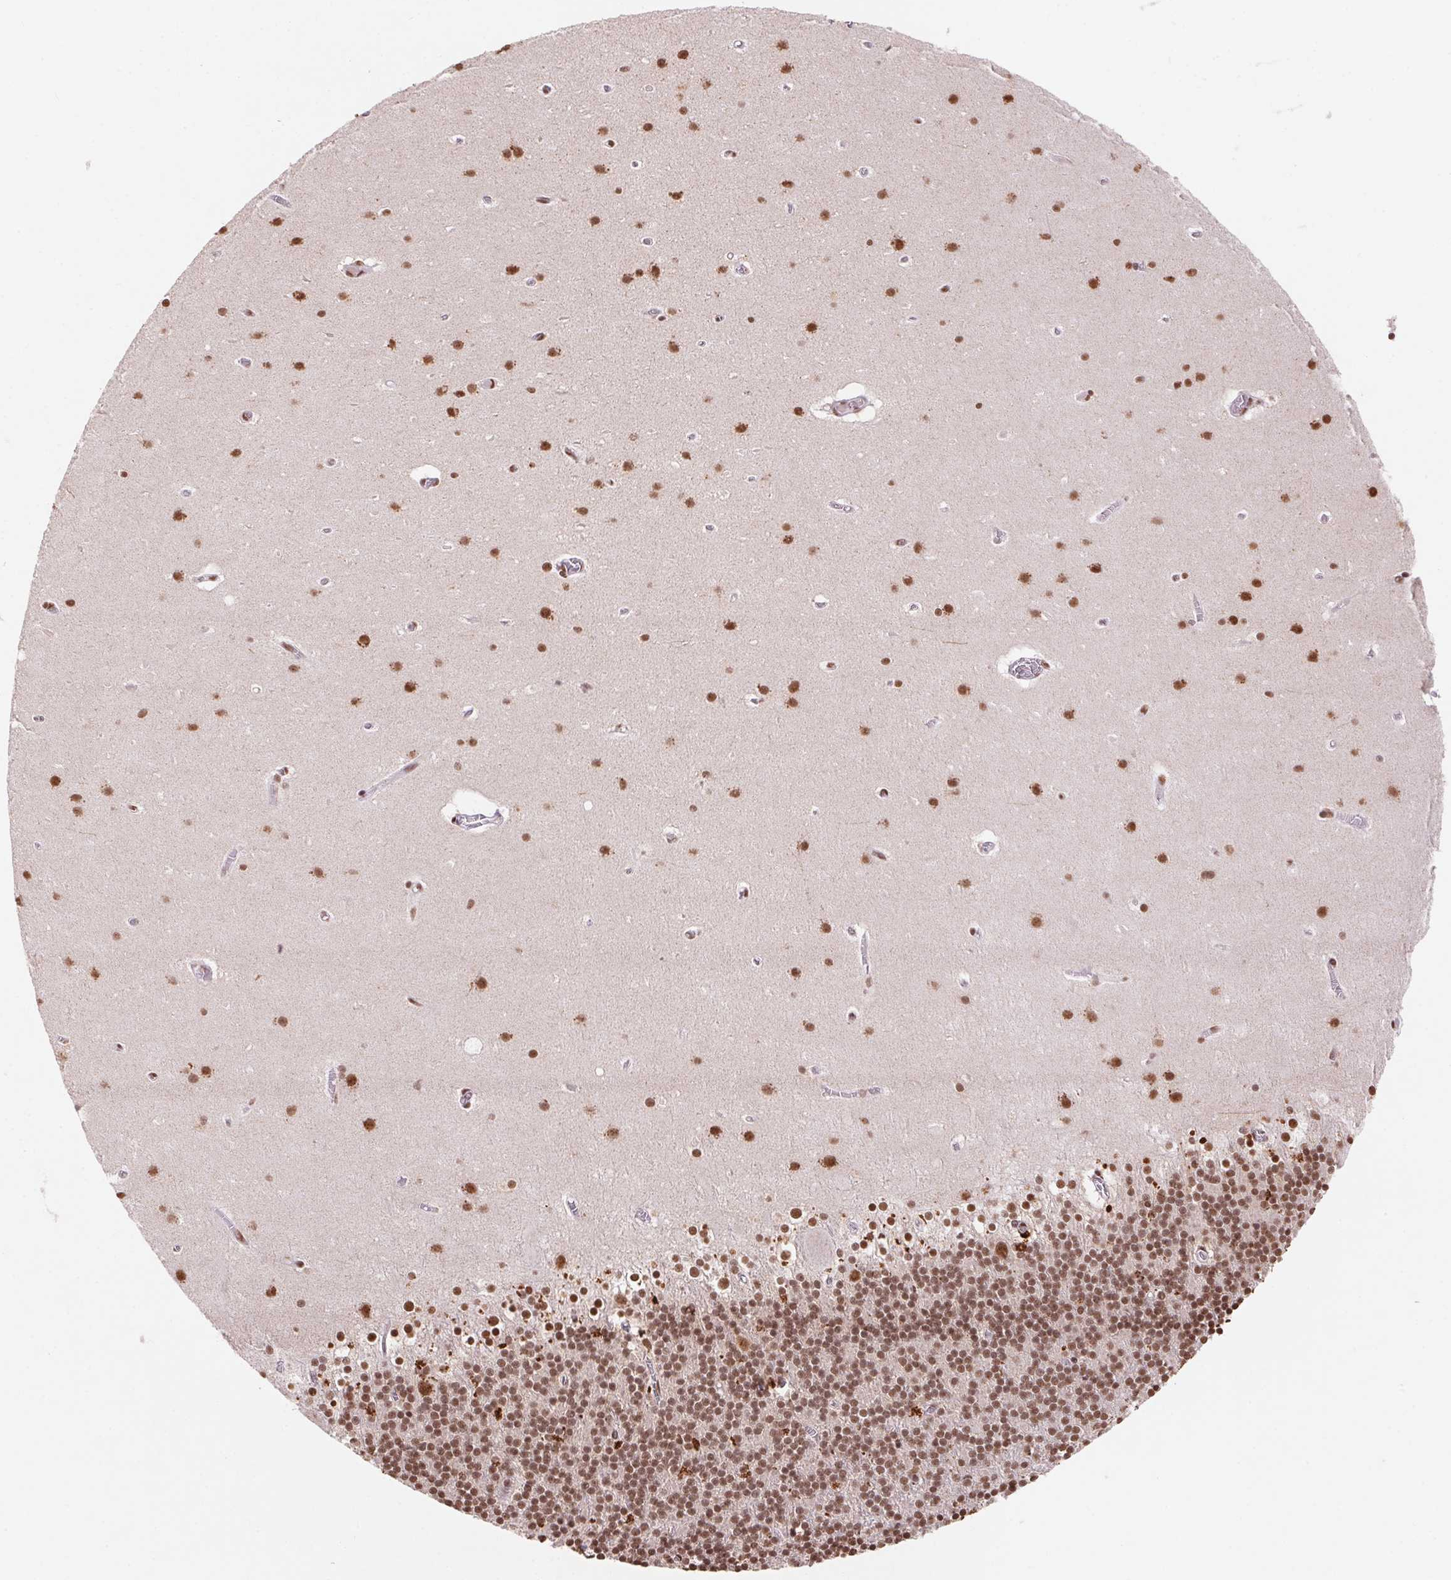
{"staining": {"intensity": "strong", "quantity": ">75%", "location": "nuclear"}, "tissue": "cerebellum", "cell_type": "Cells in granular layer", "image_type": "normal", "snomed": [{"axis": "morphology", "description": "Normal tissue, NOS"}, {"axis": "topography", "description": "Cerebellum"}], "caption": "This micrograph exhibits unremarkable cerebellum stained with immunohistochemistry to label a protein in brown. The nuclear of cells in granular layer show strong positivity for the protein. Nuclei are counter-stained blue.", "gene": "SNRPG", "patient": {"sex": "male", "age": 70}}